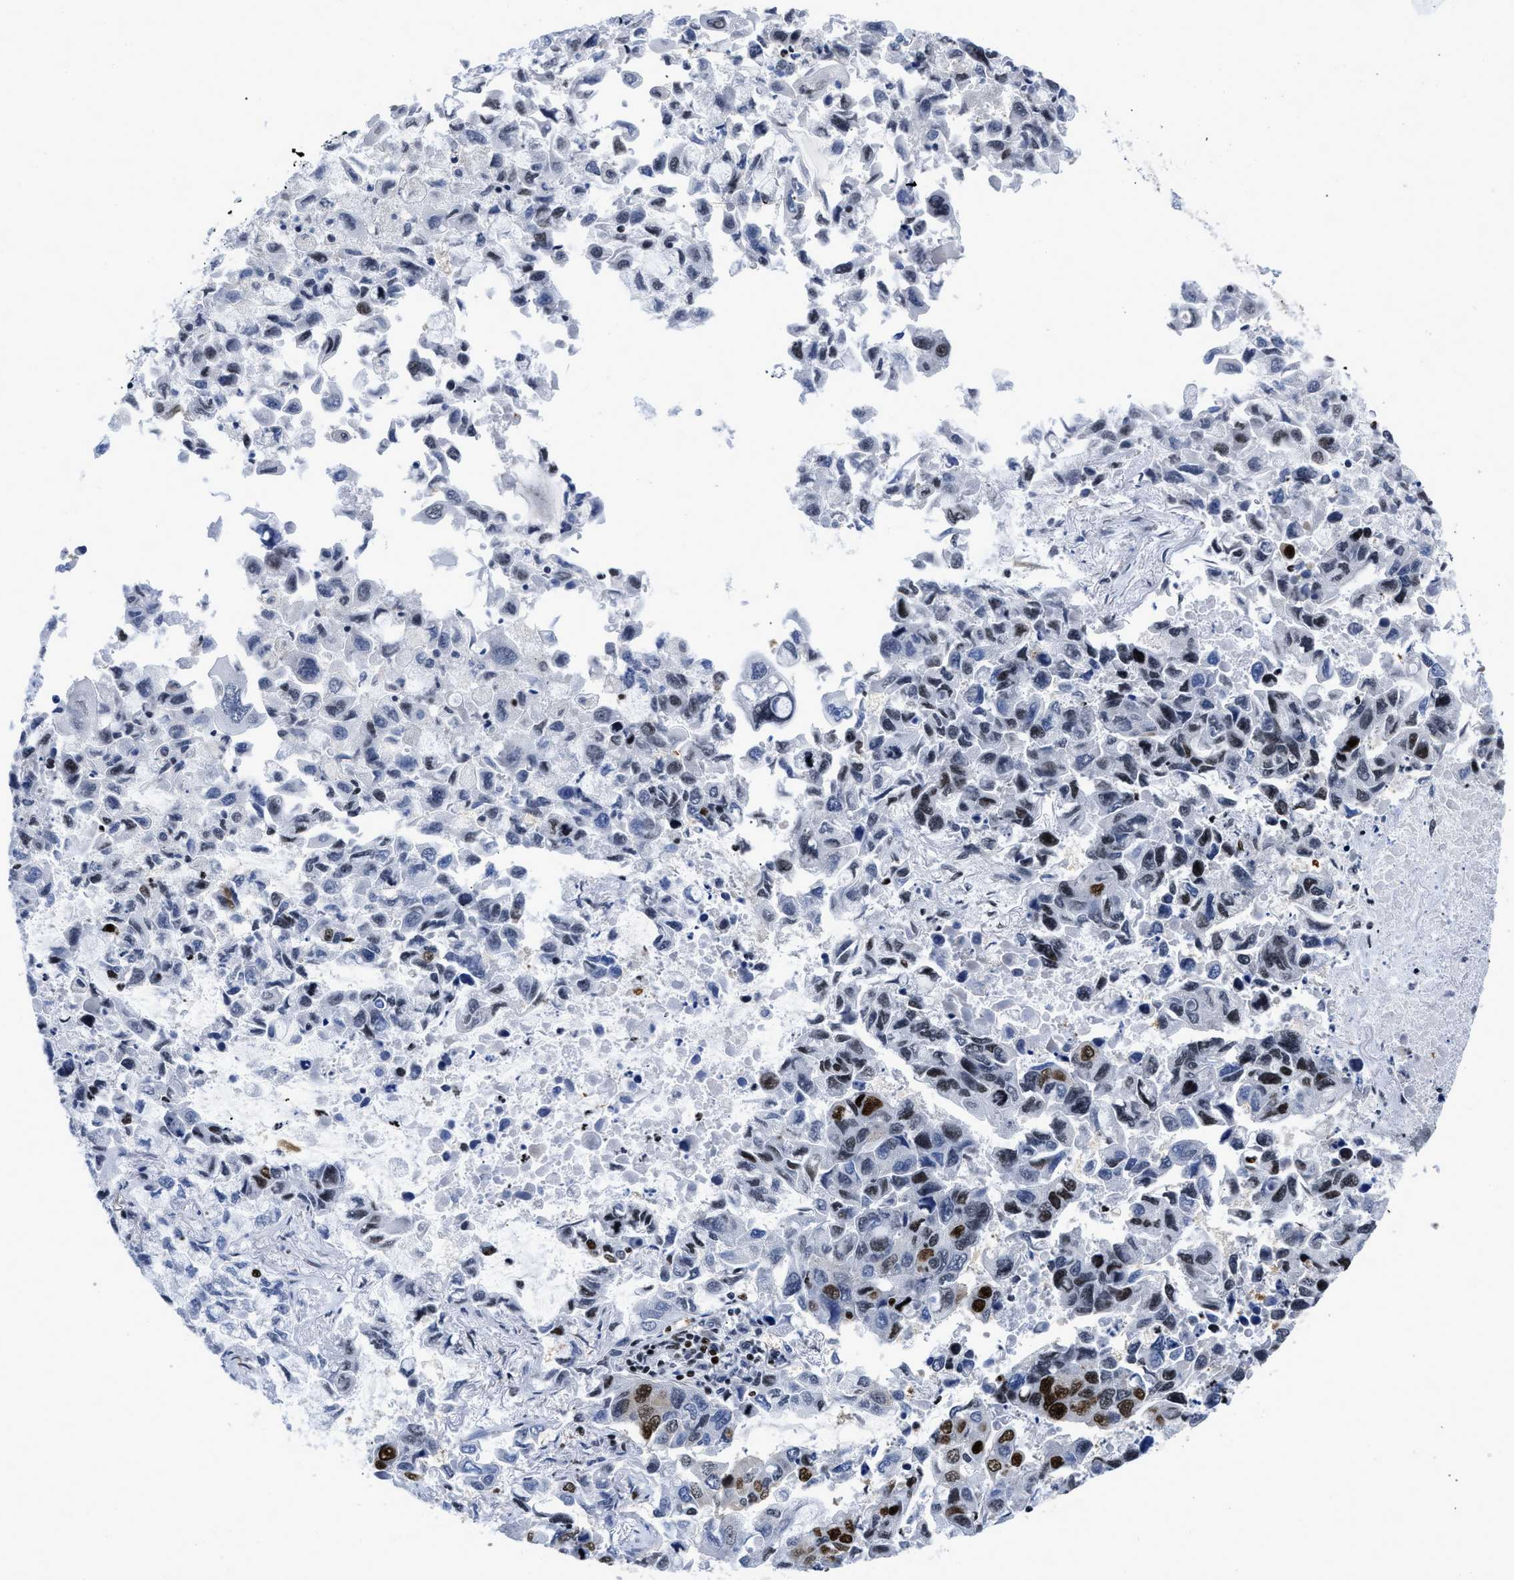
{"staining": {"intensity": "strong", "quantity": "<25%", "location": "nuclear"}, "tissue": "lung cancer", "cell_type": "Tumor cells", "image_type": "cancer", "snomed": [{"axis": "morphology", "description": "Adenocarcinoma, NOS"}, {"axis": "topography", "description": "Lung"}], "caption": "Lung cancer (adenocarcinoma) stained for a protein (brown) shows strong nuclear positive expression in approximately <25% of tumor cells.", "gene": "CREB1", "patient": {"sex": "male", "age": 64}}